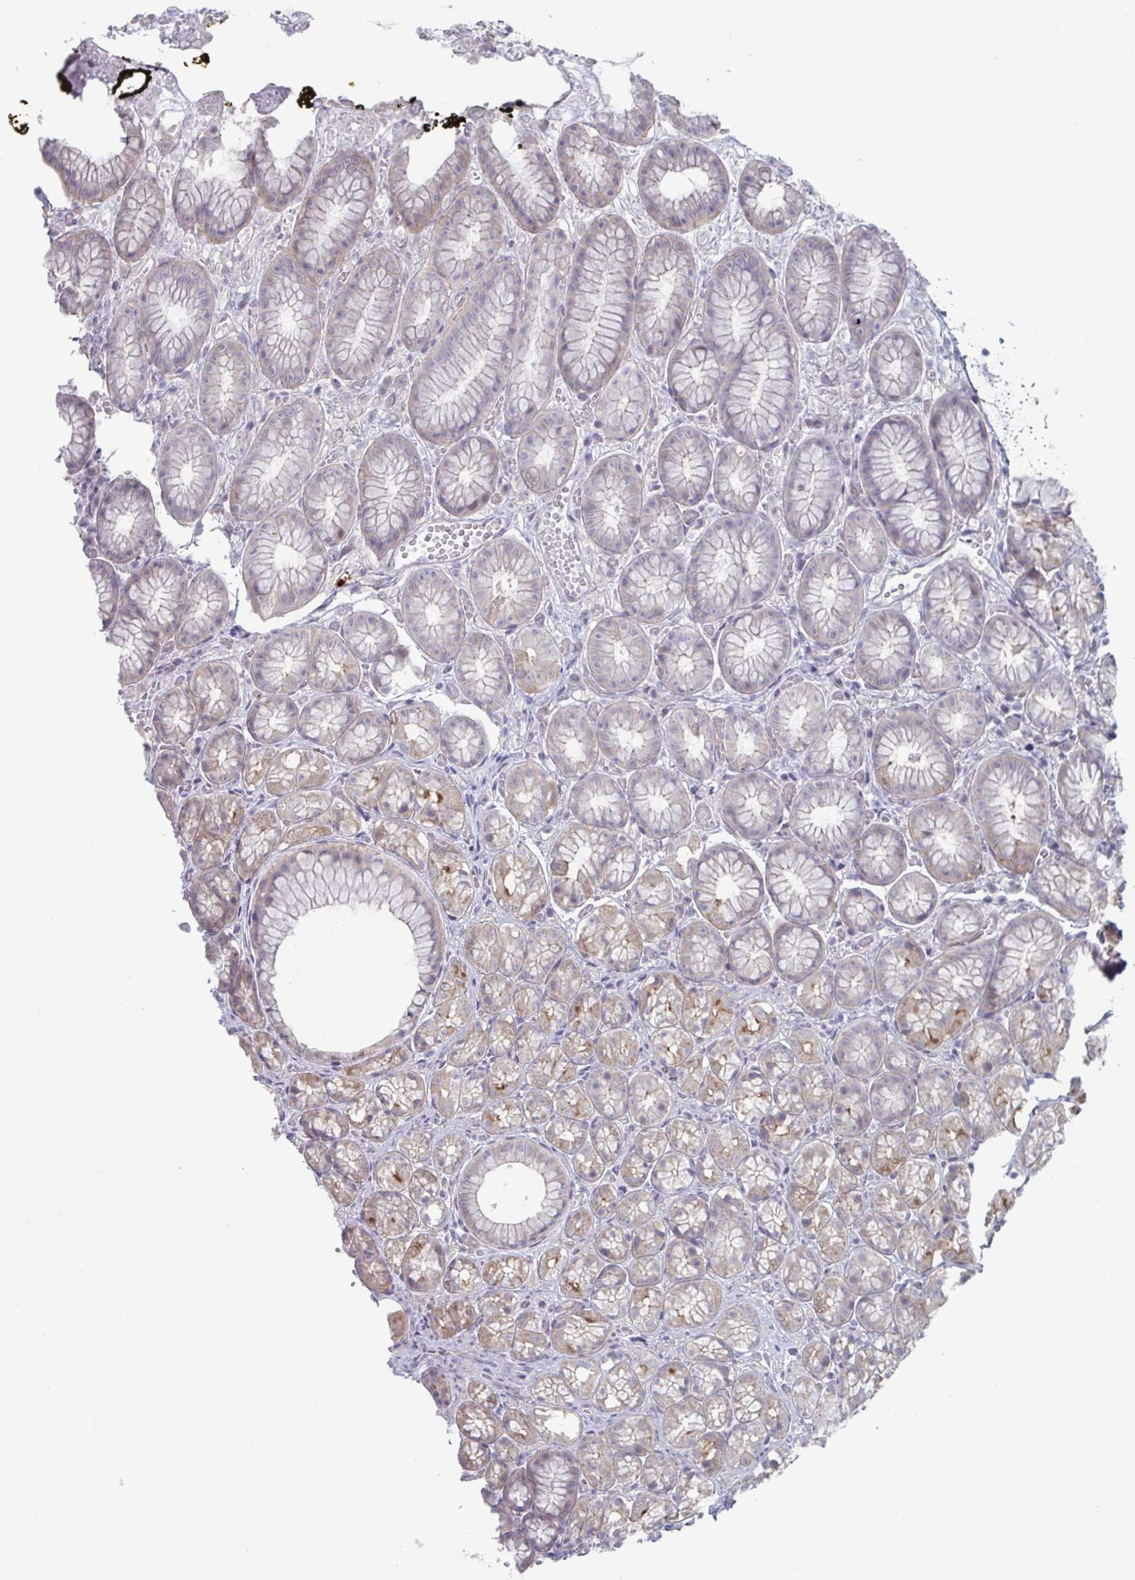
{"staining": {"intensity": "moderate", "quantity": "<25%", "location": "cytoplasmic/membranous"}, "tissue": "stomach", "cell_type": "Glandular cells", "image_type": "normal", "snomed": [{"axis": "morphology", "description": "Normal tissue, NOS"}, {"axis": "topography", "description": "Smooth muscle"}, {"axis": "topography", "description": "Stomach"}], "caption": "IHC (DAB) staining of unremarkable human stomach exhibits moderate cytoplasmic/membranous protein staining in approximately <25% of glandular cells. The protein of interest is stained brown, and the nuclei are stained in blue (DAB IHC with brightfield microscopy, high magnification).", "gene": "STK26", "patient": {"sex": "male", "age": 70}}